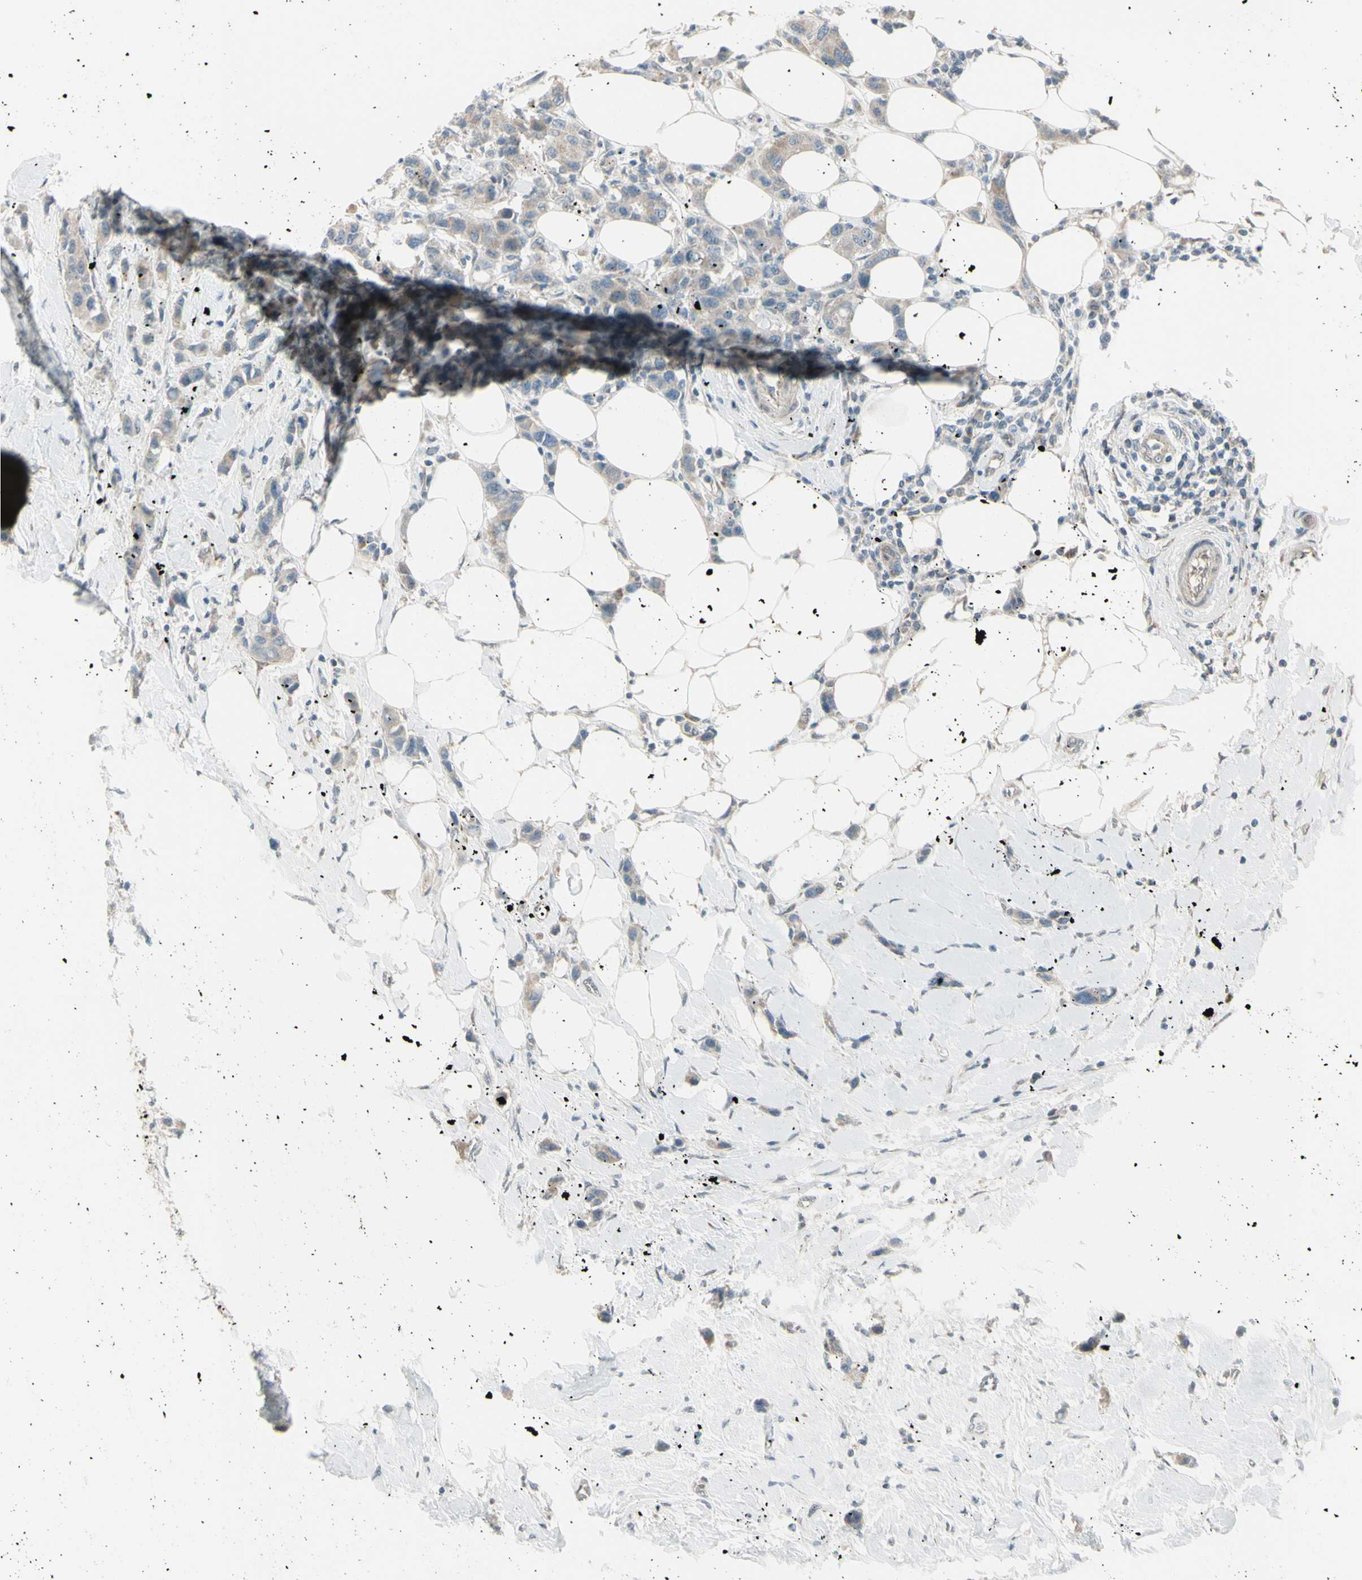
{"staining": {"intensity": "weak", "quantity": "25%-75%", "location": "cytoplasmic/membranous"}, "tissue": "breast cancer", "cell_type": "Tumor cells", "image_type": "cancer", "snomed": [{"axis": "morphology", "description": "Normal tissue, NOS"}, {"axis": "morphology", "description": "Duct carcinoma"}, {"axis": "topography", "description": "Breast"}], "caption": "This photomicrograph shows IHC staining of invasive ductal carcinoma (breast), with low weak cytoplasmic/membranous positivity in about 25%-75% of tumor cells.", "gene": "NAXD", "patient": {"sex": "female", "age": 50}}